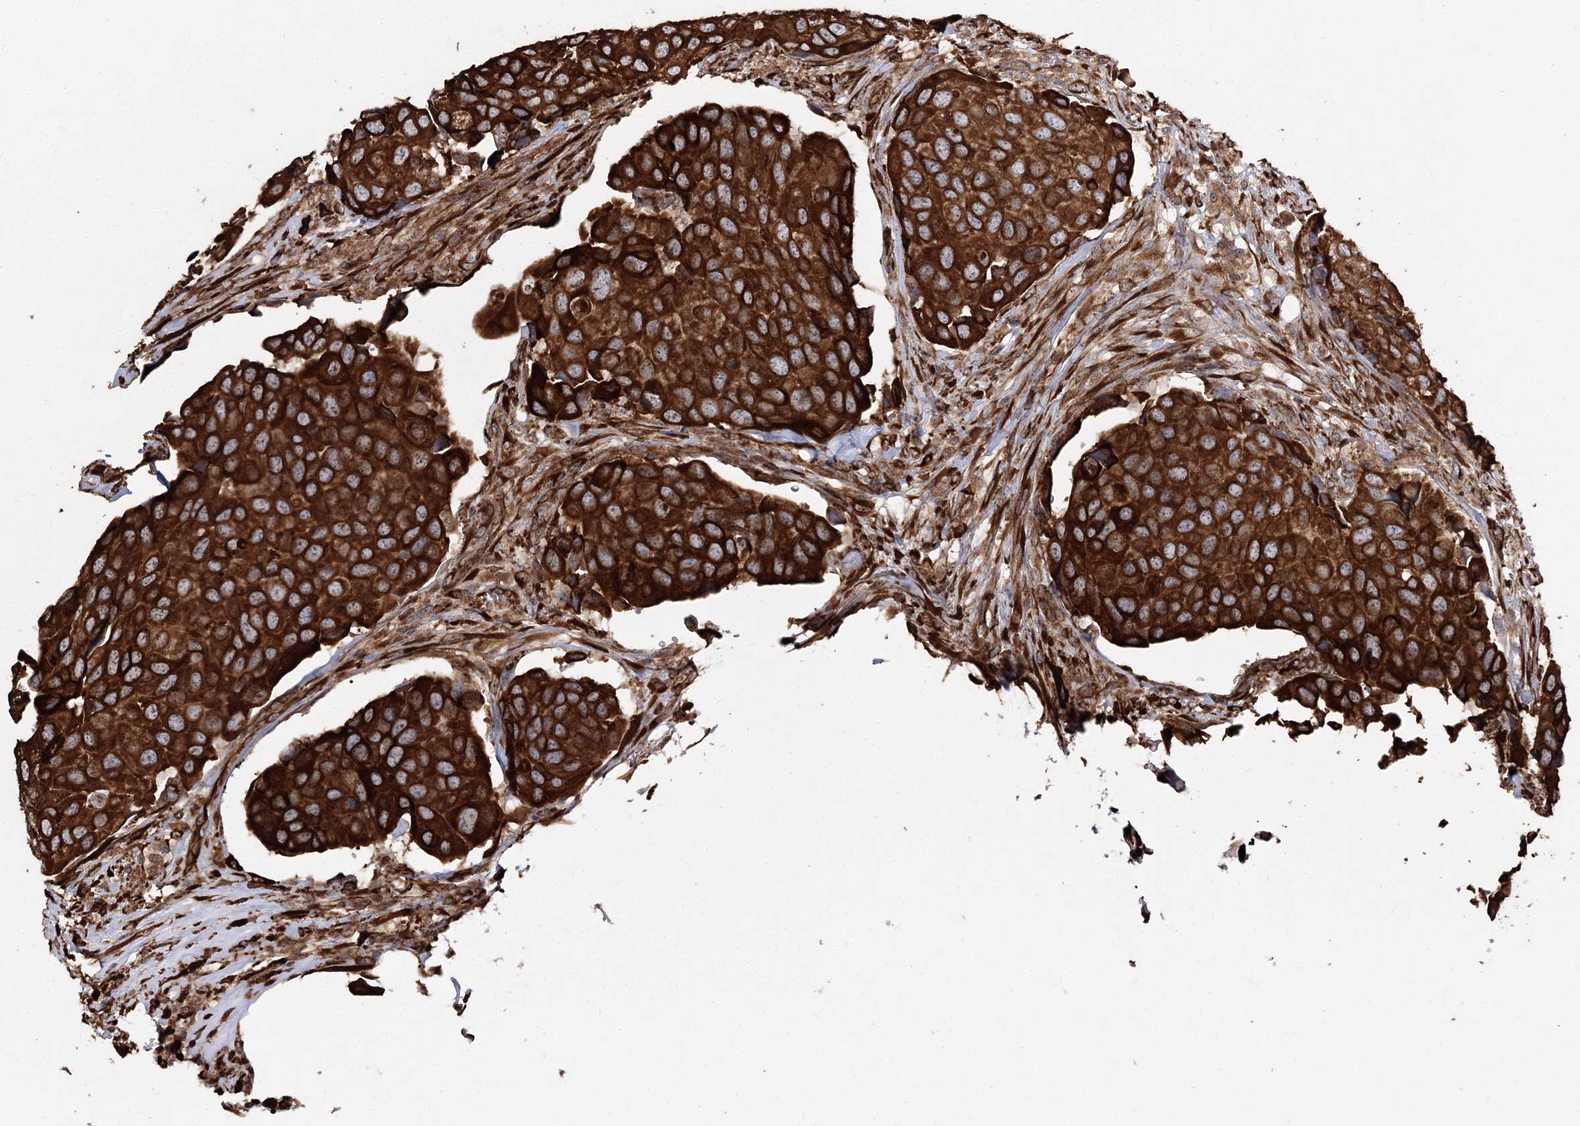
{"staining": {"intensity": "strong", "quantity": ">75%", "location": "cytoplasmic/membranous"}, "tissue": "urothelial cancer", "cell_type": "Tumor cells", "image_type": "cancer", "snomed": [{"axis": "morphology", "description": "Urothelial carcinoma, High grade"}, {"axis": "topography", "description": "Urinary bladder"}], "caption": "Urothelial cancer was stained to show a protein in brown. There is high levels of strong cytoplasmic/membranous staining in approximately >75% of tumor cells.", "gene": "SCRN3", "patient": {"sex": "male", "age": 74}}